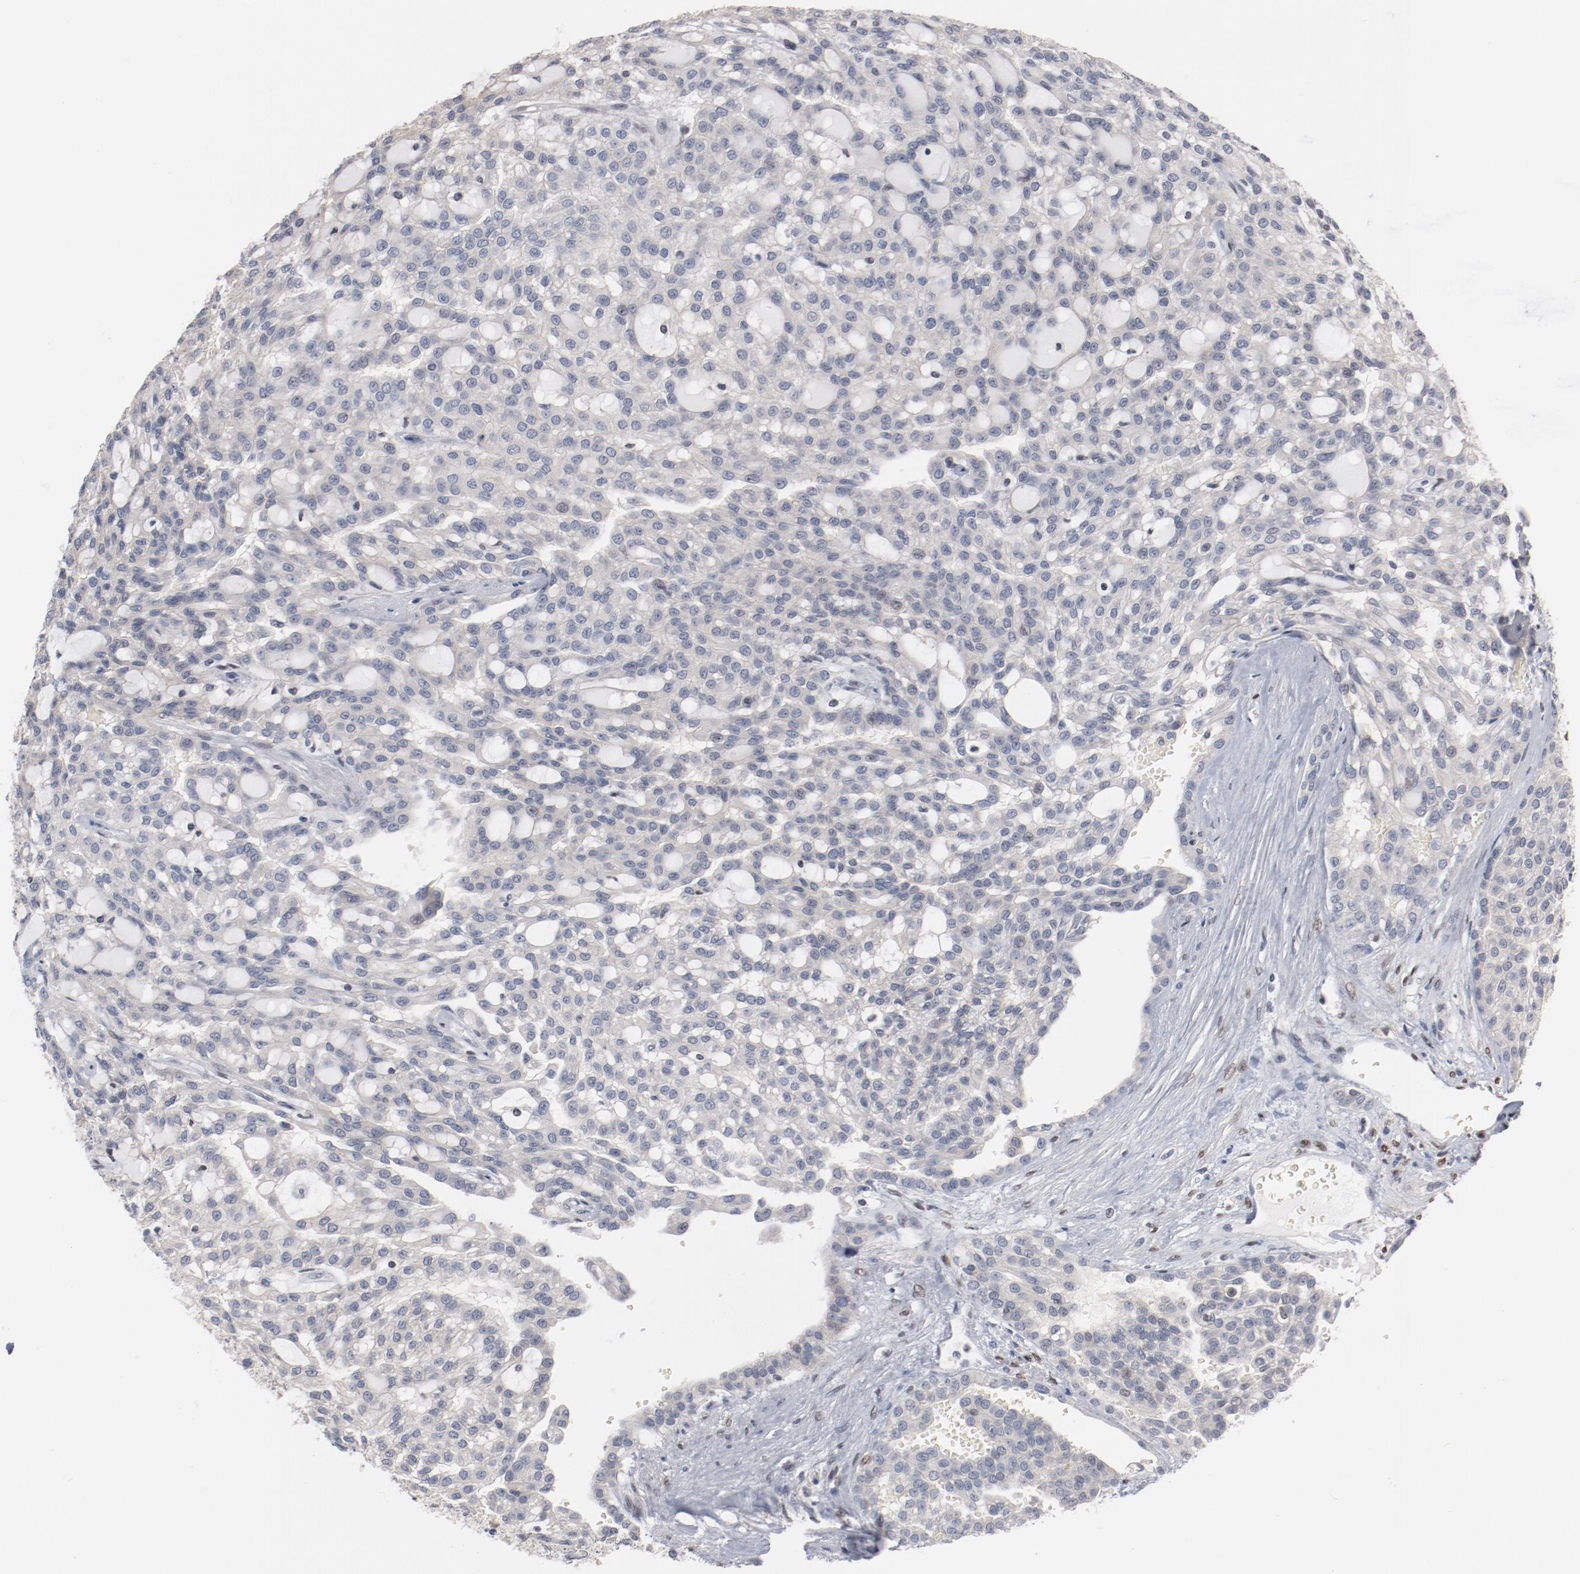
{"staining": {"intensity": "negative", "quantity": "none", "location": "none"}, "tissue": "renal cancer", "cell_type": "Tumor cells", "image_type": "cancer", "snomed": [{"axis": "morphology", "description": "Adenocarcinoma, NOS"}, {"axis": "topography", "description": "Kidney"}], "caption": "Immunohistochemistry image of human adenocarcinoma (renal) stained for a protein (brown), which demonstrates no expression in tumor cells.", "gene": "ZEB2", "patient": {"sex": "male", "age": 63}}